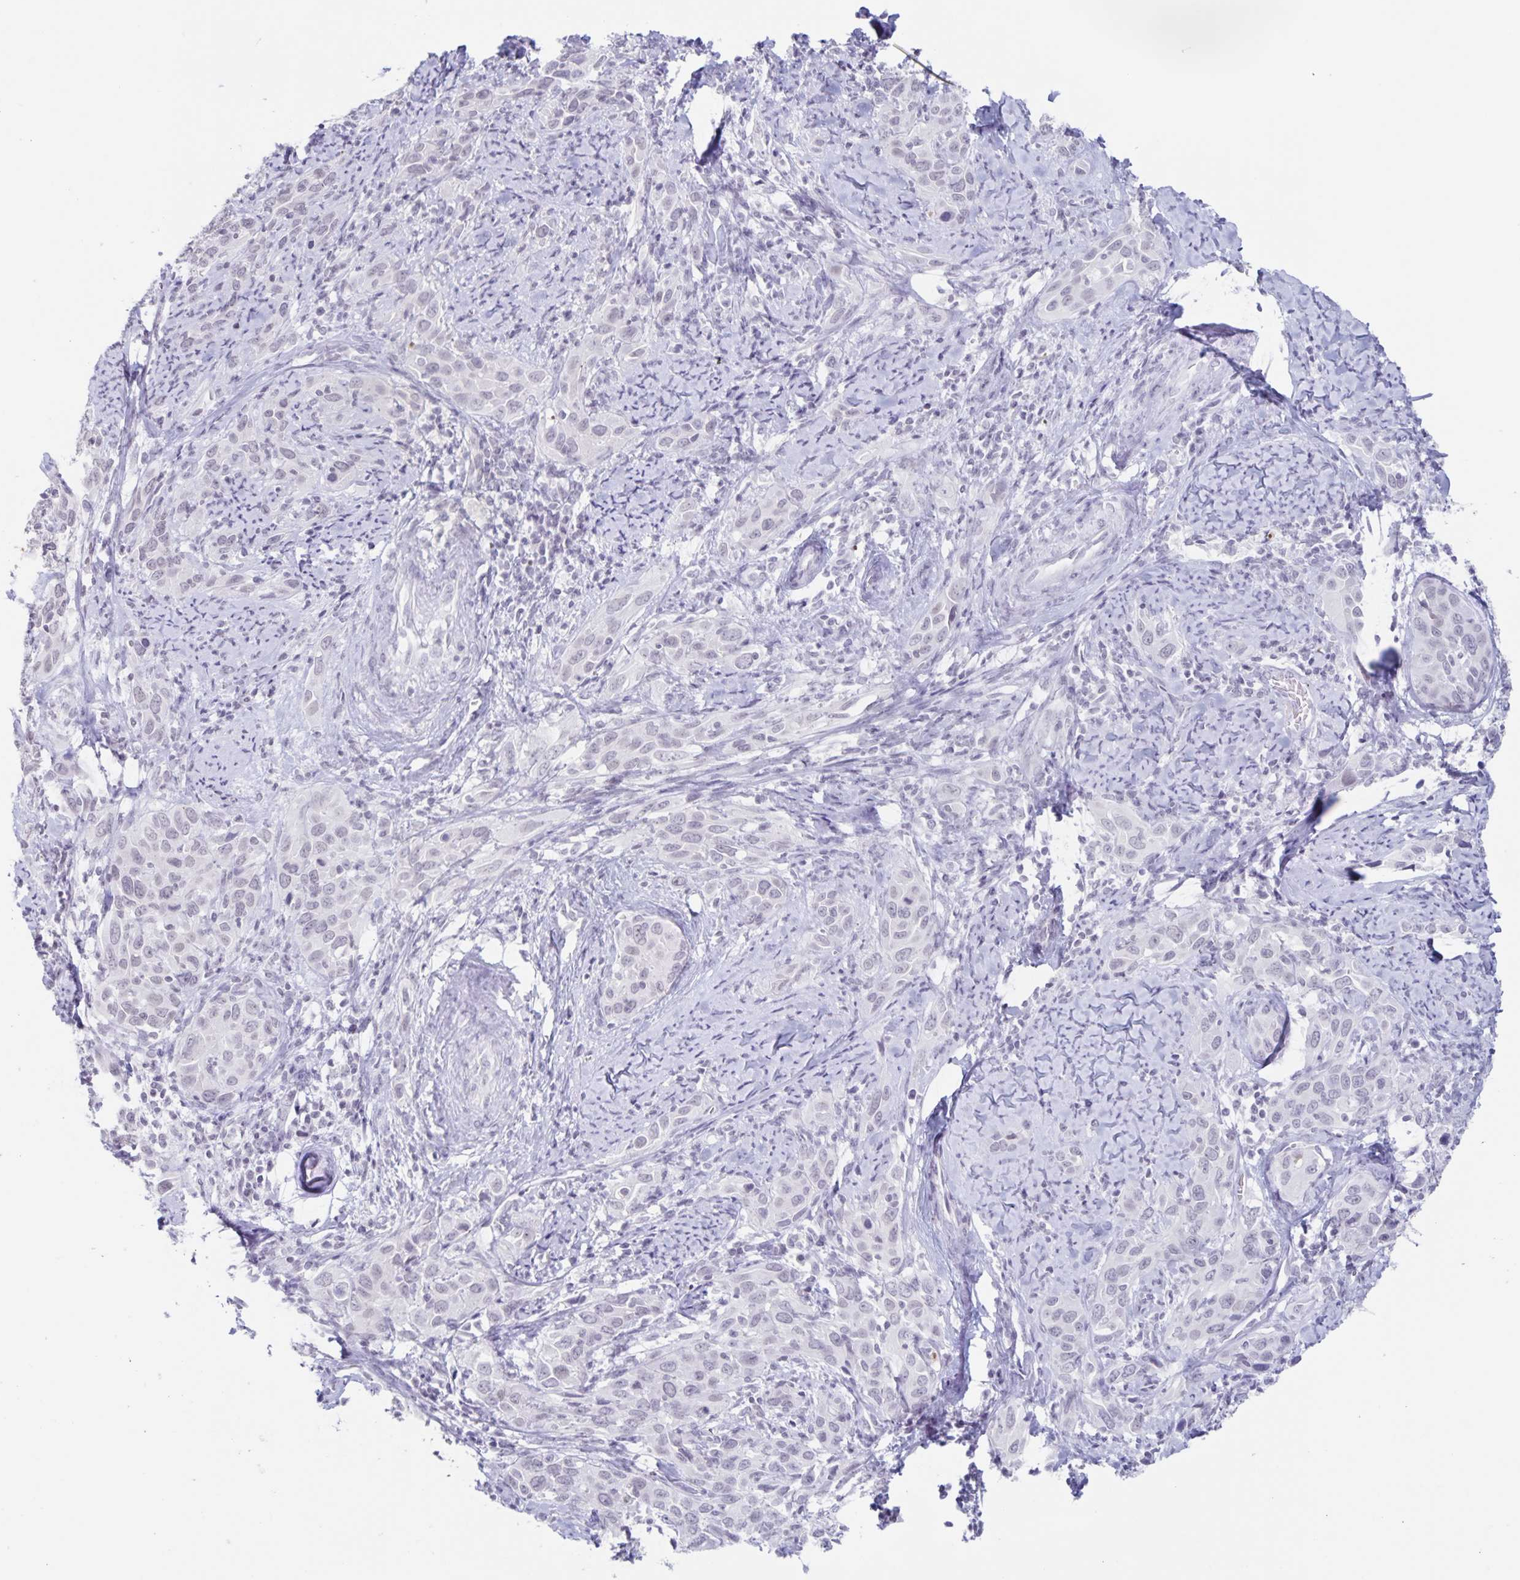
{"staining": {"intensity": "weak", "quantity": "<25%", "location": "nuclear"}, "tissue": "cervical cancer", "cell_type": "Tumor cells", "image_type": "cancer", "snomed": [{"axis": "morphology", "description": "Squamous cell carcinoma, NOS"}, {"axis": "topography", "description": "Cervix"}], "caption": "Immunohistochemical staining of human cervical cancer (squamous cell carcinoma) shows no significant staining in tumor cells.", "gene": "LCE6A", "patient": {"sex": "female", "age": 51}}